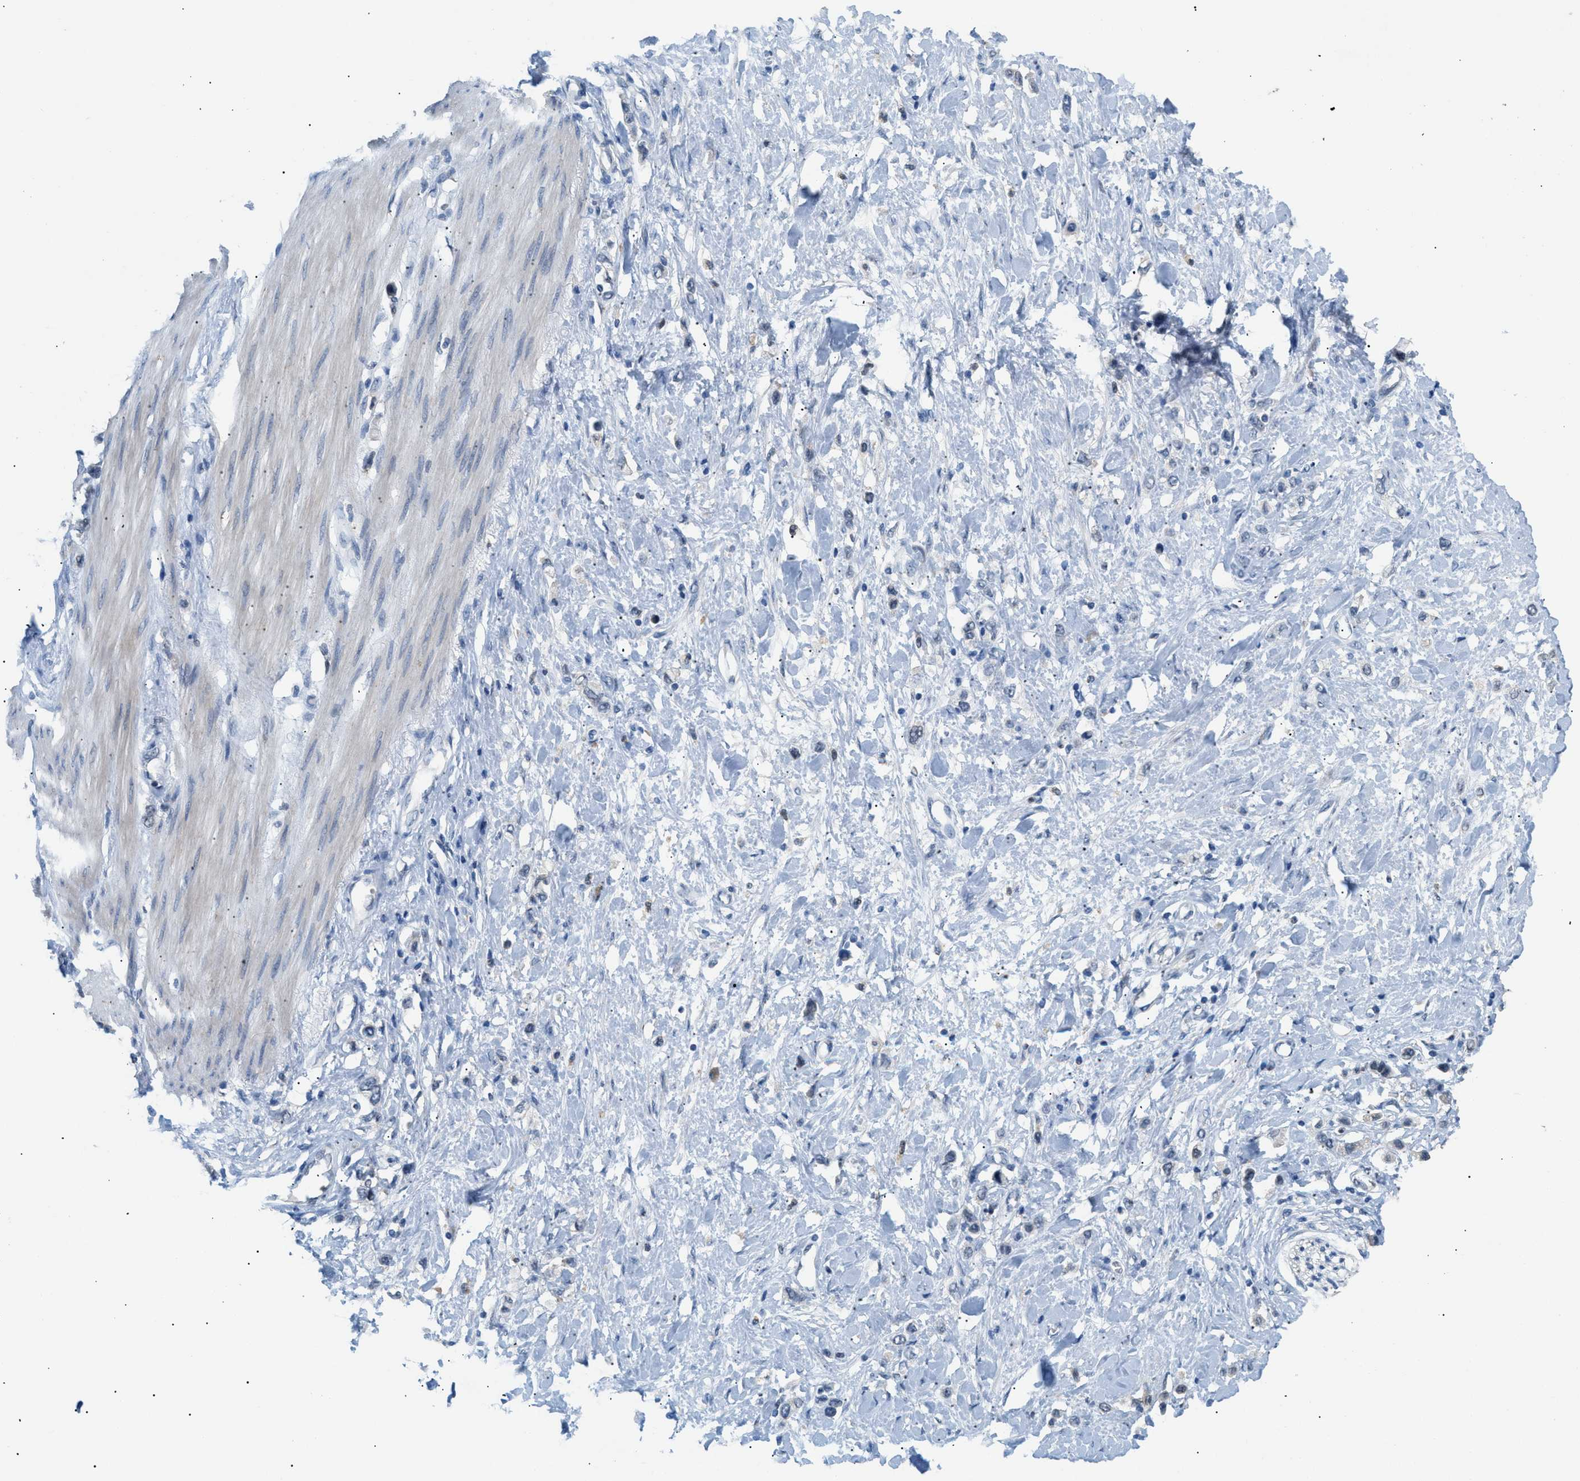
{"staining": {"intensity": "negative", "quantity": "none", "location": "none"}, "tissue": "stomach cancer", "cell_type": "Tumor cells", "image_type": "cancer", "snomed": [{"axis": "morphology", "description": "Adenocarcinoma, NOS"}, {"axis": "topography", "description": "Stomach"}], "caption": "High magnification brightfield microscopy of stomach cancer stained with DAB (brown) and counterstained with hematoxylin (blue): tumor cells show no significant positivity. (DAB (3,3'-diaminobenzidine) immunohistochemistry (IHC) visualized using brightfield microscopy, high magnification).", "gene": "AKR1A1", "patient": {"sex": "female", "age": 65}}